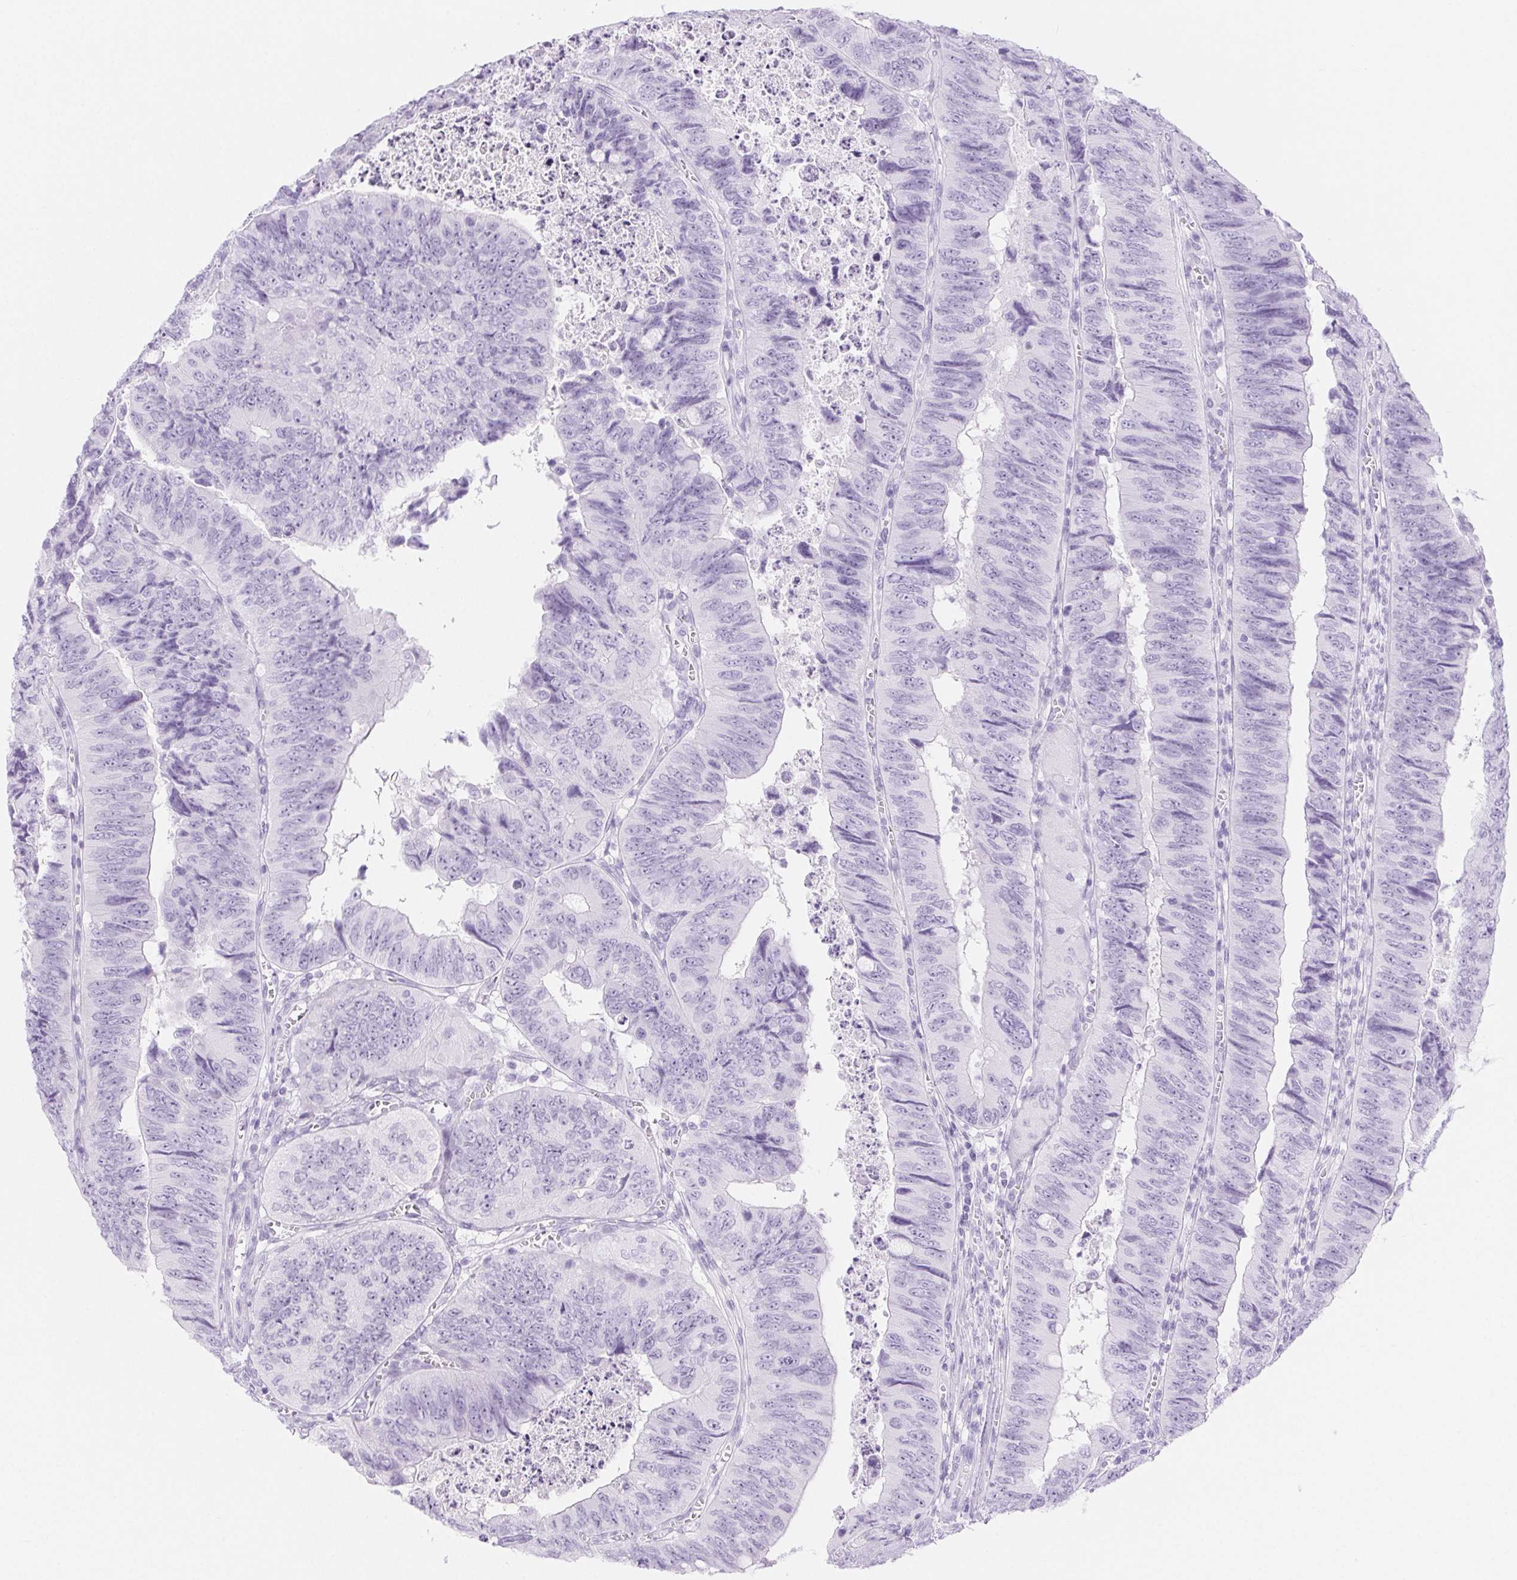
{"staining": {"intensity": "negative", "quantity": "none", "location": "none"}, "tissue": "colorectal cancer", "cell_type": "Tumor cells", "image_type": "cancer", "snomed": [{"axis": "morphology", "description": "Adenocarcinoma, NOS"}, {"axis": "topography", "description": "Colon"}], "caption": "Tumor cells show no significant staining in colorectal adenocarcinoma.", "gene": "SPRR3", "patient": {"sex": "female", "age": 84}}